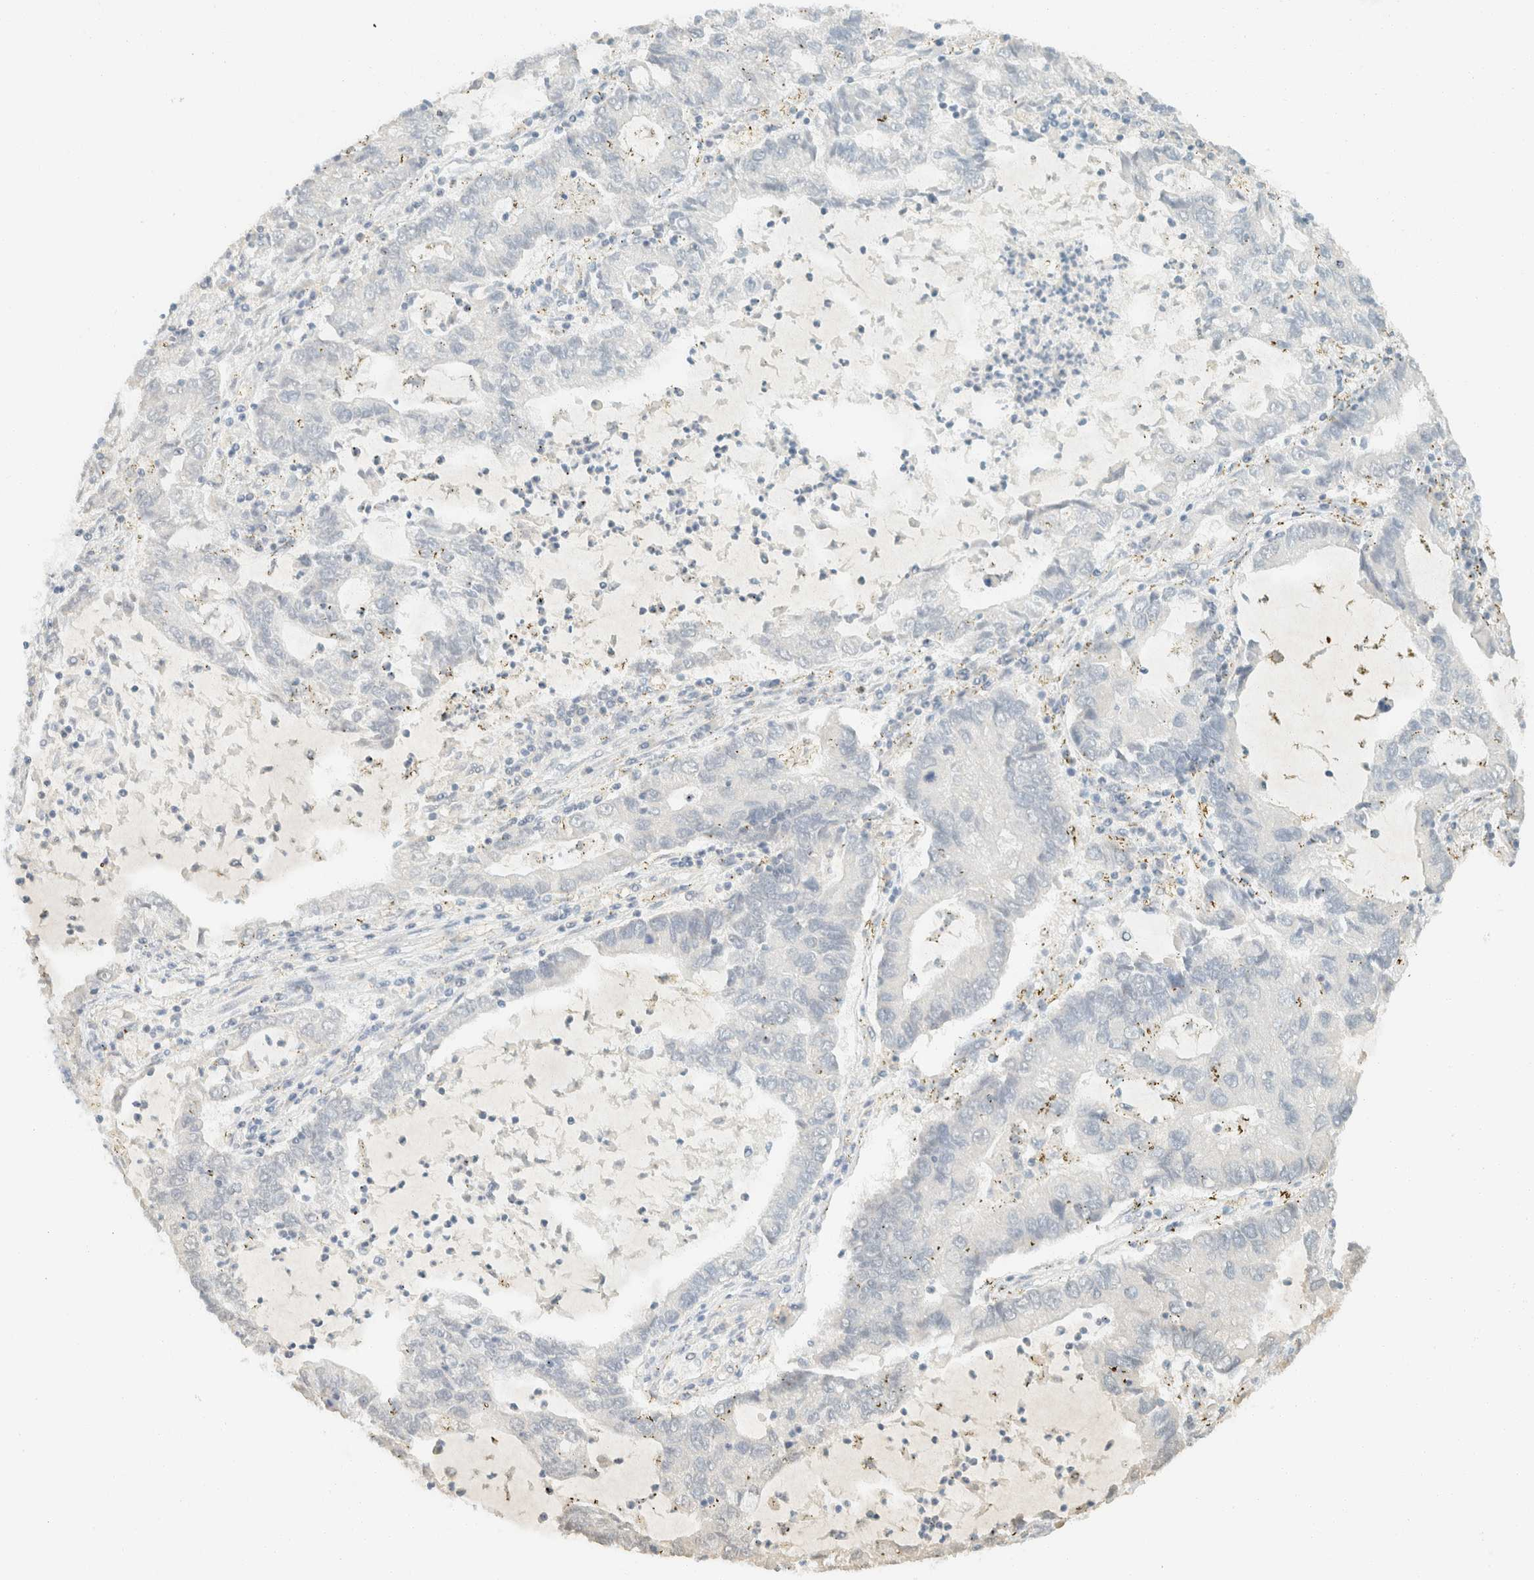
{"staining": {"intensity": "negative", "quantity": "none", "location": "none"}, "tissue": "lung cancer", "cell_type": "Tumor cells", "image_type": "cancer", "snomed": [{"axis": "morphology", "description": "Adenocarcinoma, NOS"}, {"axis": "topography", "description": "Lung"}], "caption": "DAB (3,3'-diaminobenzidine) immunohistochemical staining of human lung cancer displays no significant staining in tumor cells.", "gene": "GPA33", "patient": {"sex": "female", "age": 51}}